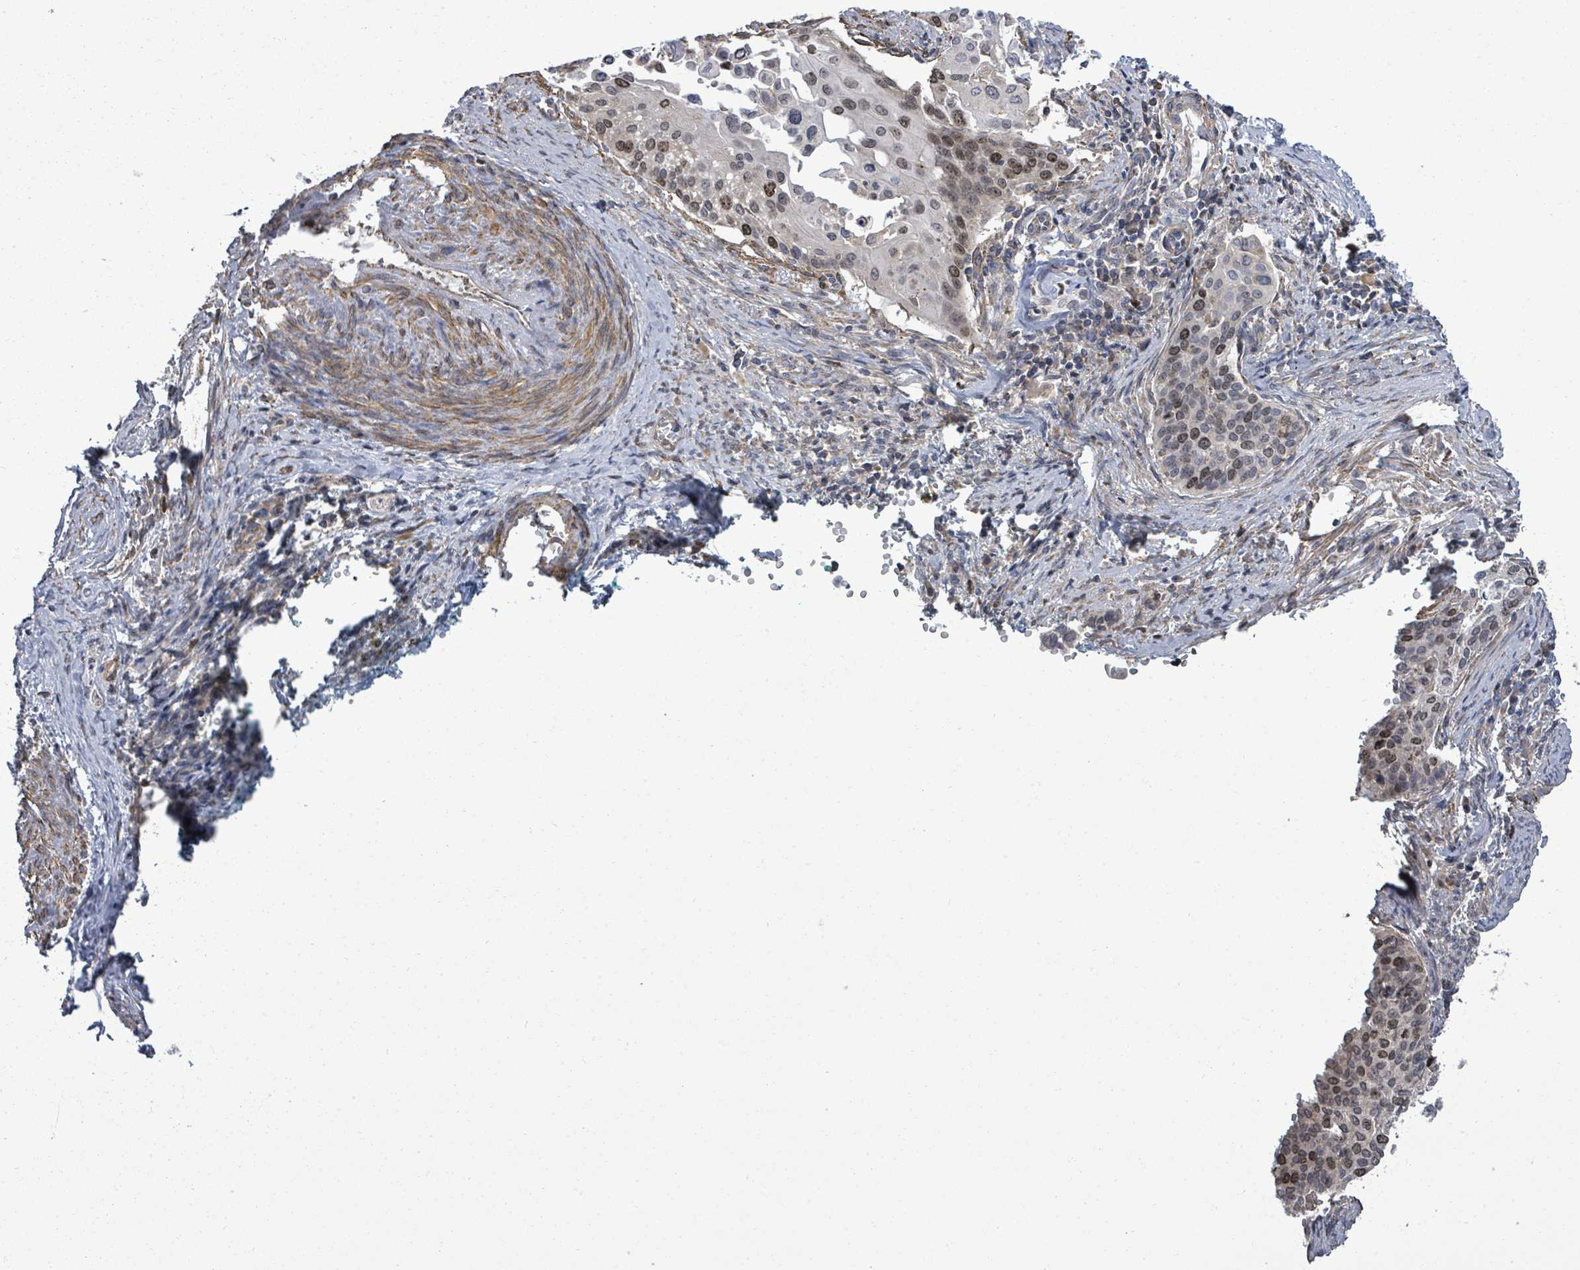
{"staining": {"intensity": "moderate", "quantity": "25%-75%", "location": "nuclear"}, "tissue": "cervical cancer", "cell_type": "Tumor cells", "image_type": "cancer", "snomed": [{"axis": "morphology", "description": "Squamous cell carcinoma, NOS"}, {"axis": "topography", "description": "Cervix"}], "caption": "Human cervical cancer stained for a protein (brown) exhibits moderate nuclear positive positivity in about 25%-75% of tumor cells.", "gene": "PAPSS1", "patient": {"sex": "female", "age": 44}}